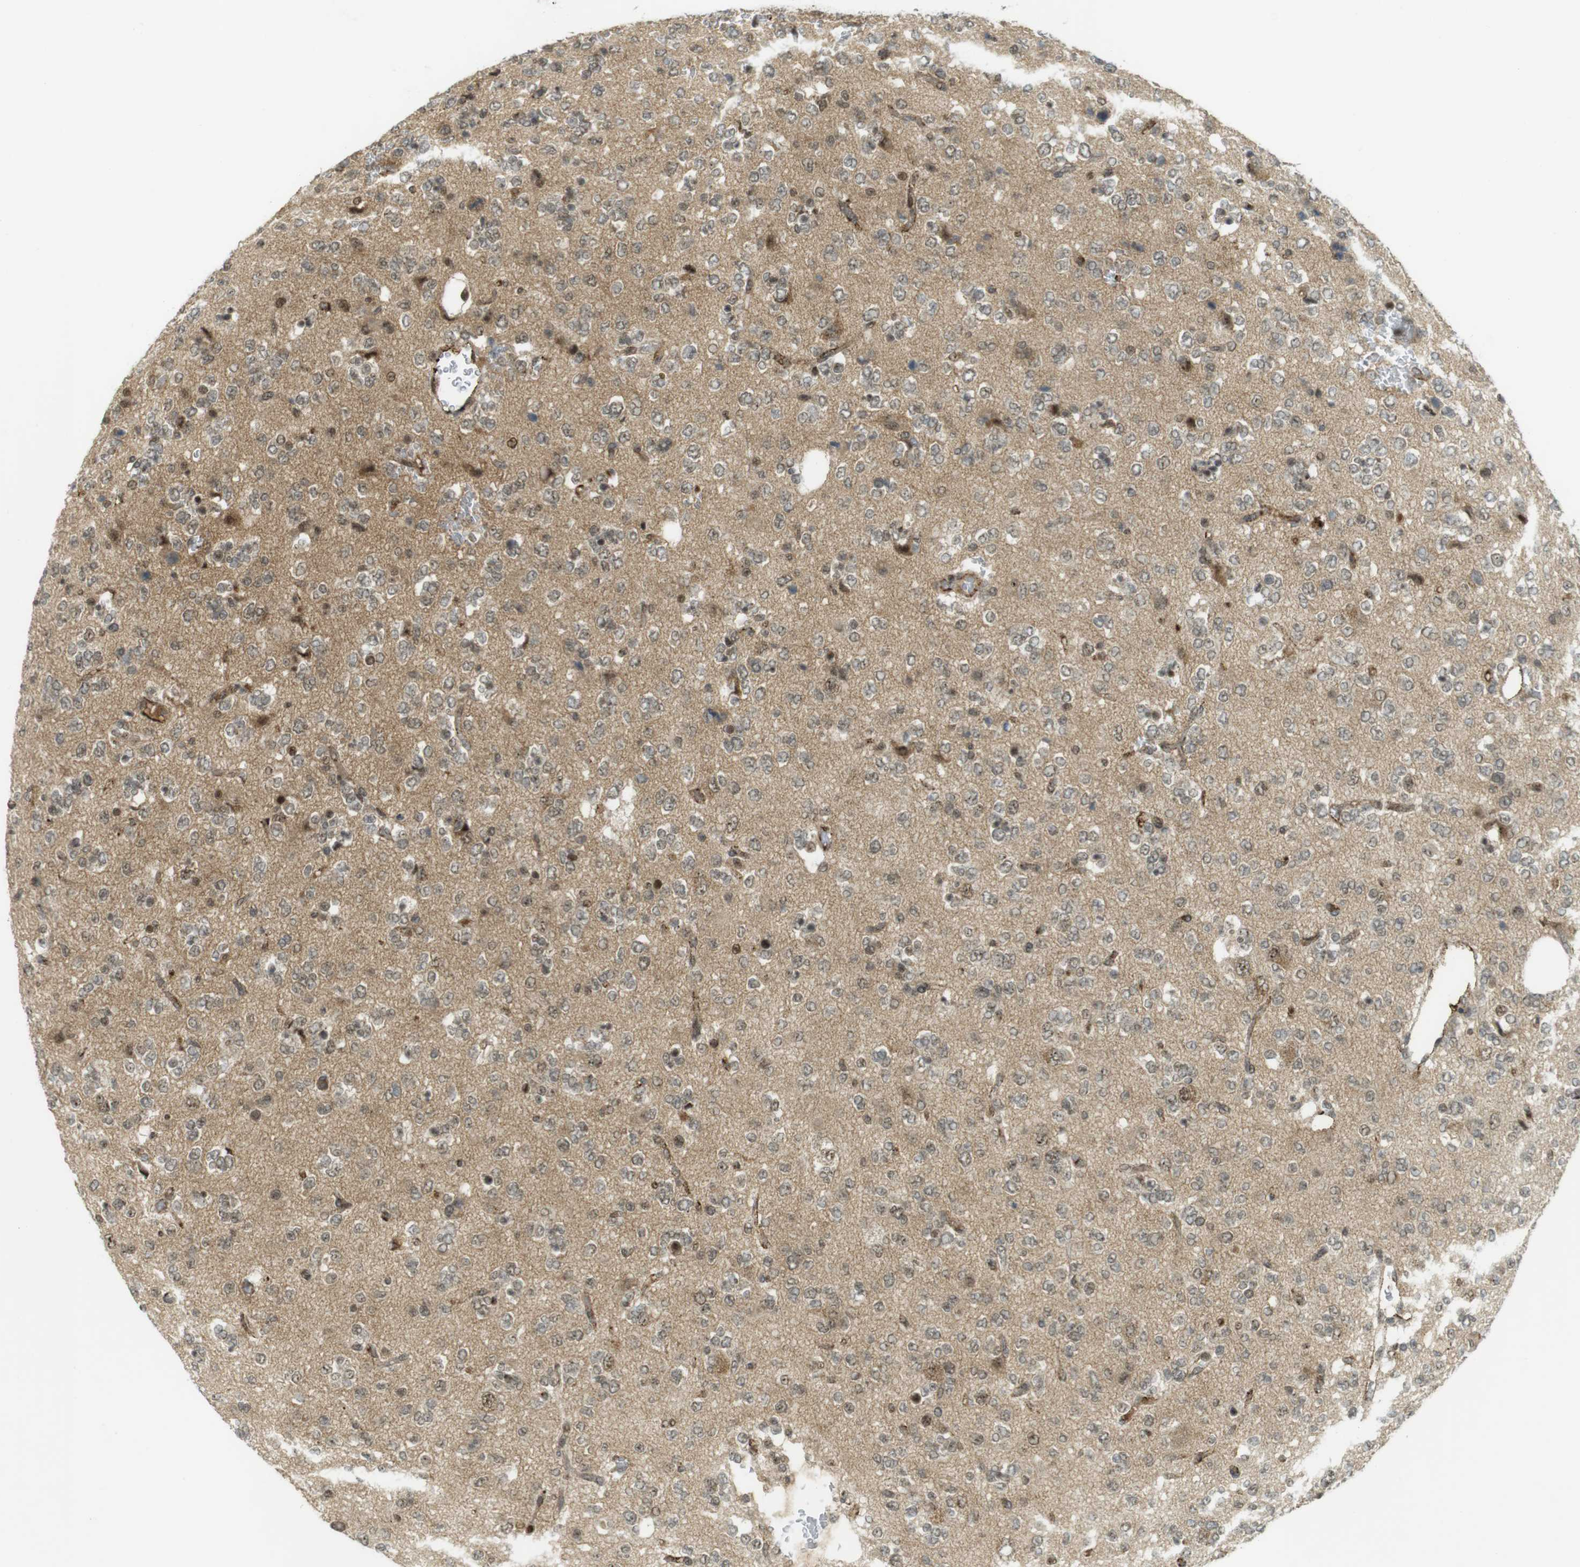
{"staining": {"intensity": "weak", "quantity": "25%-75%", "location": "nuclear"}, "tissue": "glioma", "cell_type": "Tumor cells", "image_type": "cancer", "snomed": [{"axis": "morphology", "description": "Glioma, malignant, Low grade"}, {"axis": "topography", "description": "Brain"}], "caption": "Tumor cells reveal weak nuclear staining in about 25%-75% of cells in malignant glioma (low-grade).", "gene": "PPP1R13B", "patient": {"sex": "male", "age": 38}}